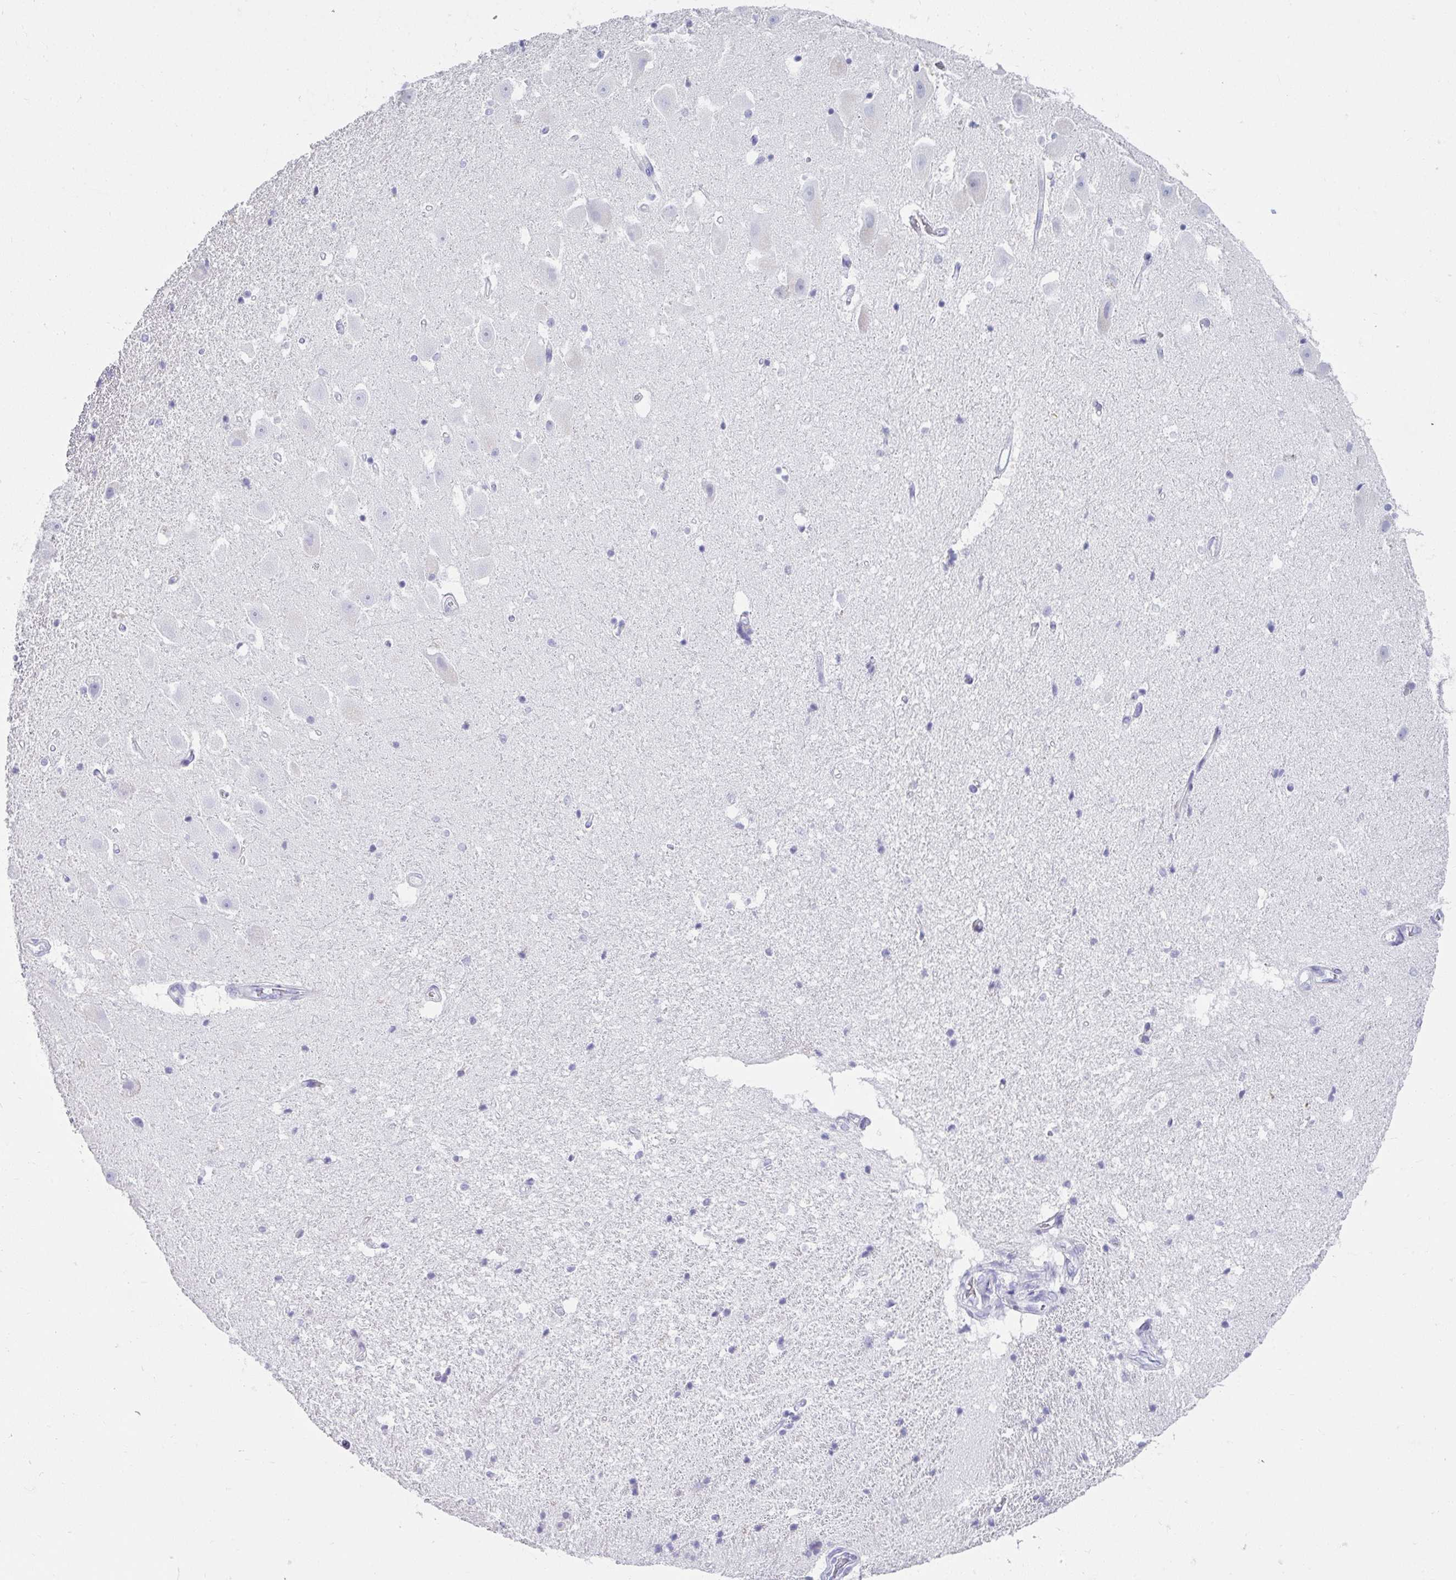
{"staining": {"intensity": "negative", "quantity": "none", "location": "none"}, "tissue": "hippocampus", "cell_type": "Glial cells", "image_type": "normal", "snomed": [{"axis": "morphology", "description": "Normal tissue, NOS"}, {"axis": "topography", "description": "Hippocampus"}], "caption": "An immunohistochemistry photomicrograph of unremarkable hippocampus is shown. There is no staining in glial cells of hippocampus.", "gene": "RLF", "patient": {"sex": "male", "age": 63}}